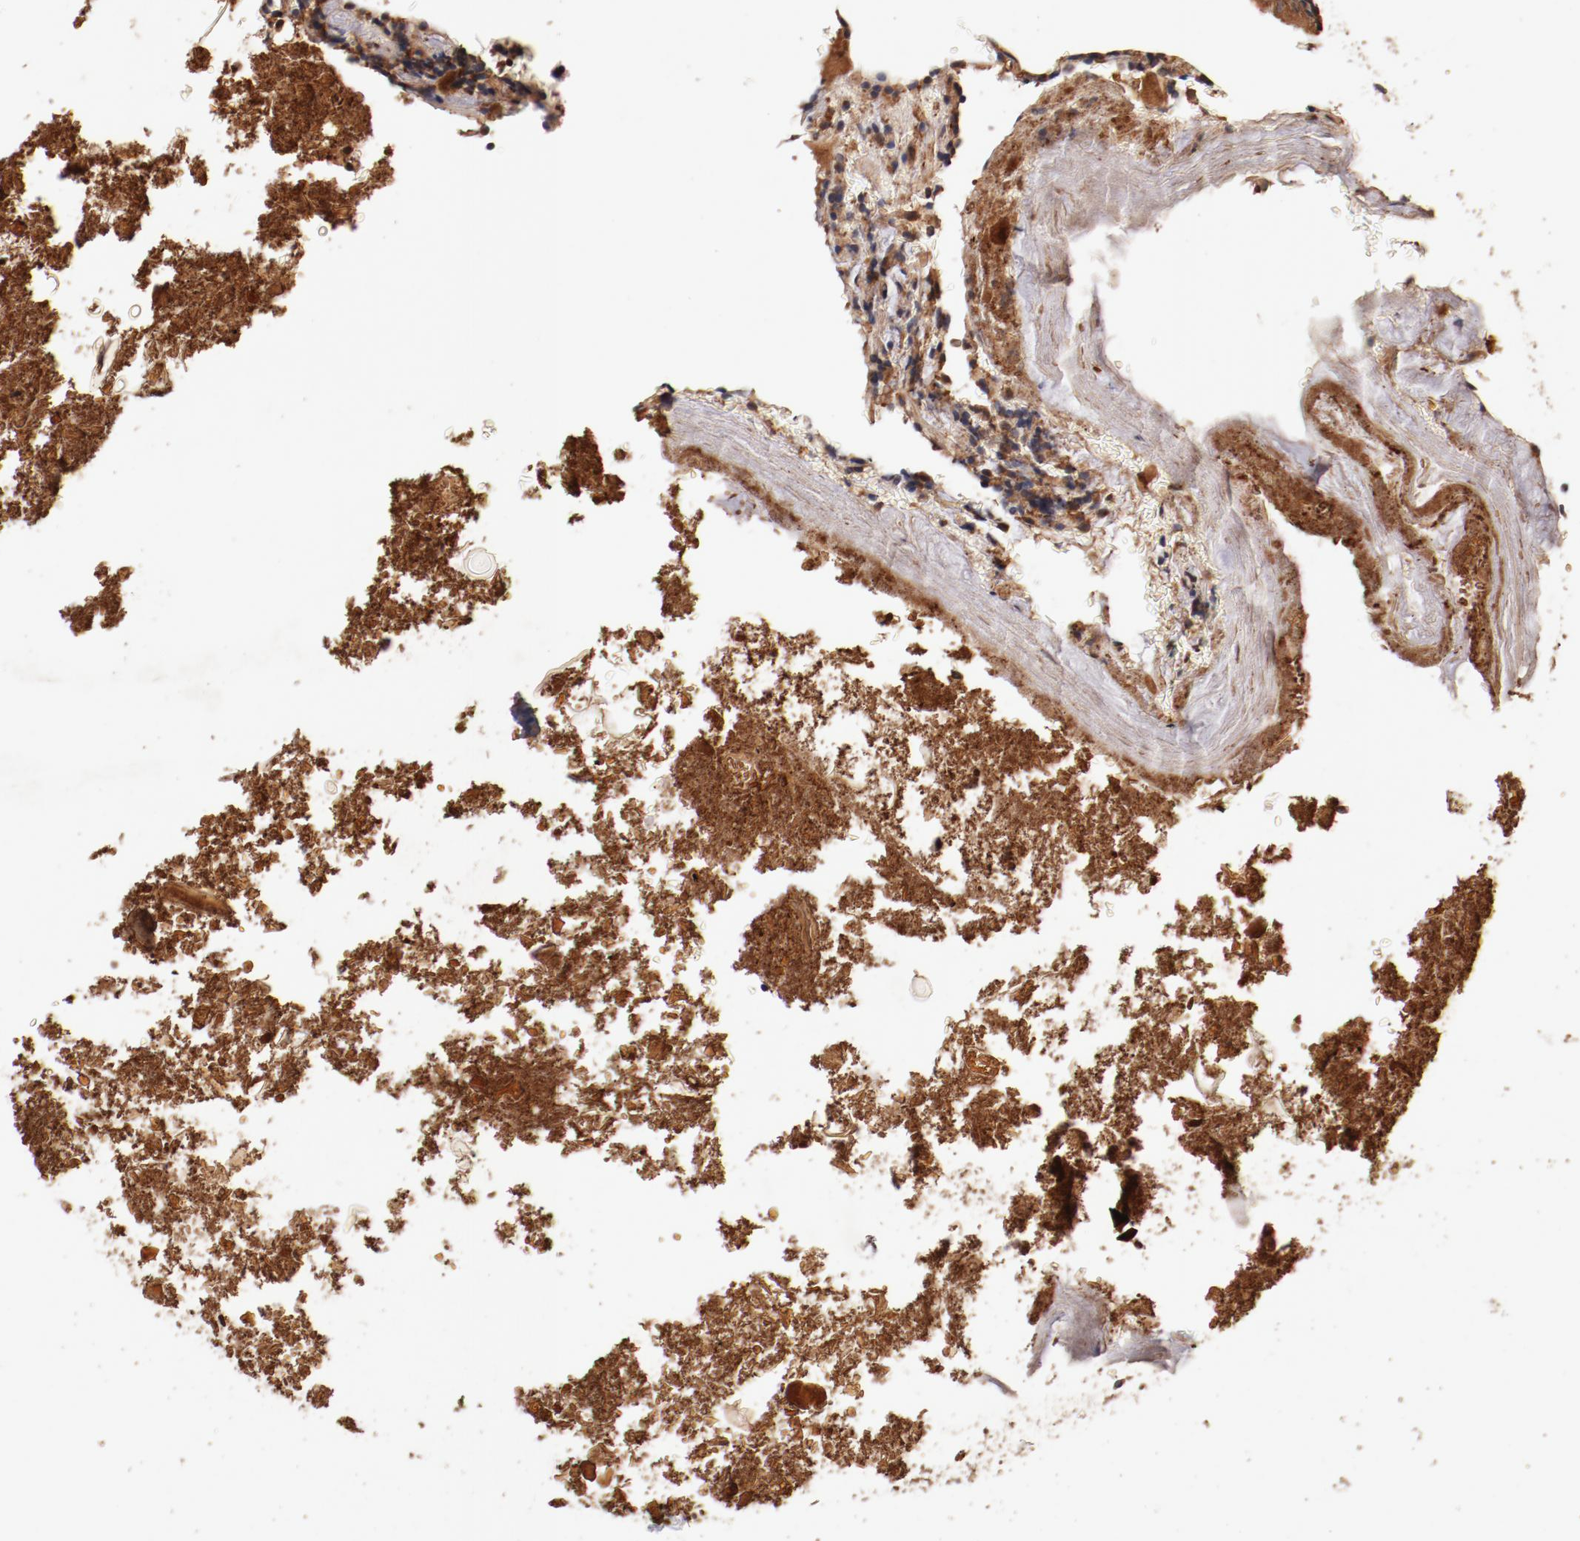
{"staining": {"intensity": "moderate", "quantity": ">75%", "location": "cytoplasmic/membranous"}, "tissue": "appendix", "cell_type": "Glandular cells", "image_type": "normal", "snomed": [{"axis": "morphology", "description": "Normal tissue, NOS"}, {"axis": "topography", "description": "Appendix"}], "caption": "Immunohistochemical staining of normal appendix demonstrates moderate cytoplasmic/membranous protein positivity in approximately >75% of glandular cells.", "gene": "GUF1", "patient": {"sex": "female", "age": 10}}